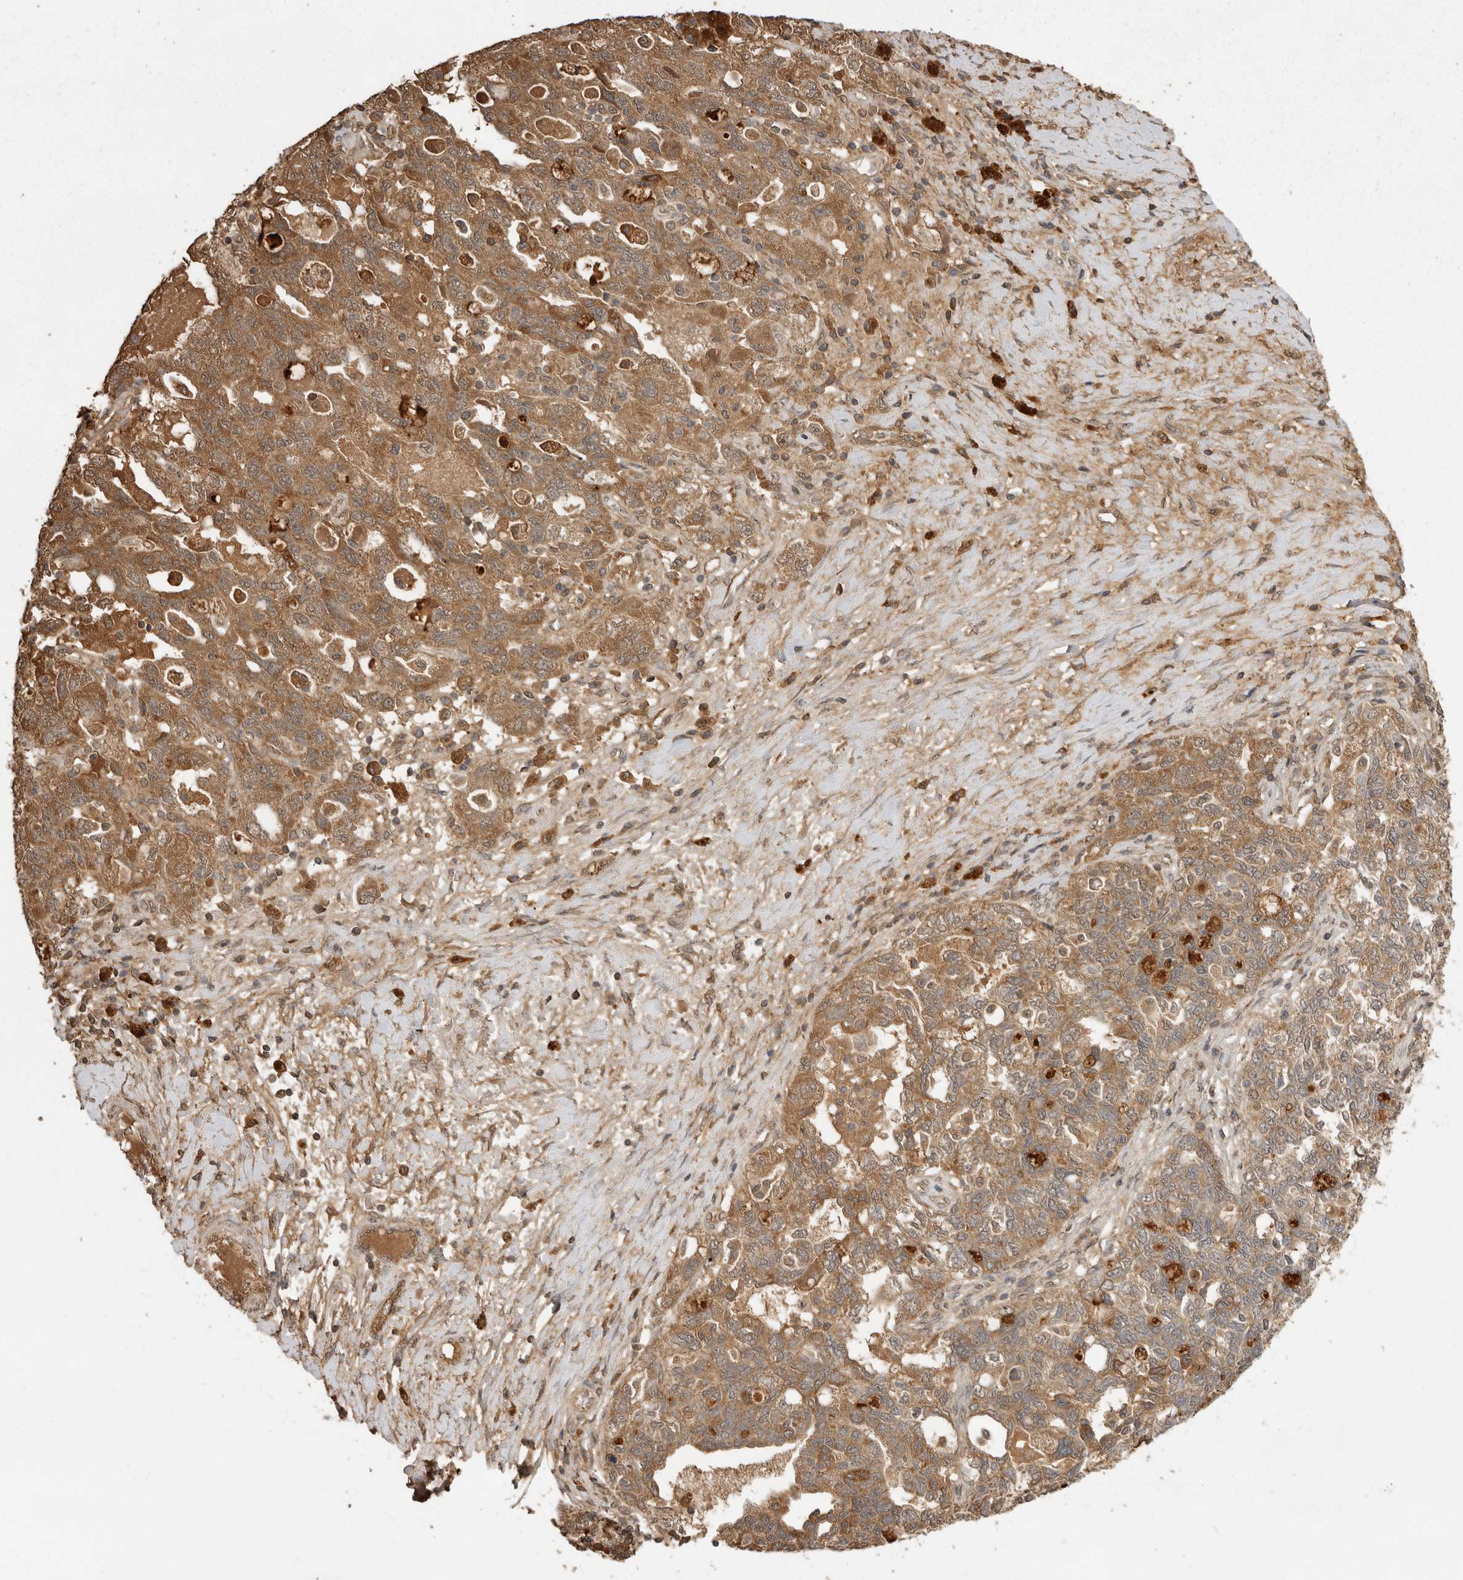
{"staining": {"intensity": "moderate", "quantity": ">75%", "location": "cytoplasmic/membranous"}, "tissue": "ovarian cancer", "cell_type": "Tumor cells", "image_type": "cancer", "snomed": [{"axis": "morphology", "description": "Carcinoma, NOS"}, {"axis": "morphology", "description": "Cystadenocarcinoma, serous, NOS"}, {"axis": "topography", "description": "Ovary"}], "caption": "DAB immunohistochemical staining of human carcinoma (ovarian) exhibits moderate cytoplasmic/membranous protein positivity in approximately >75% of tumor cells.", "gene": "JAG2", "patient": {"sex": "female", "age": 69}}